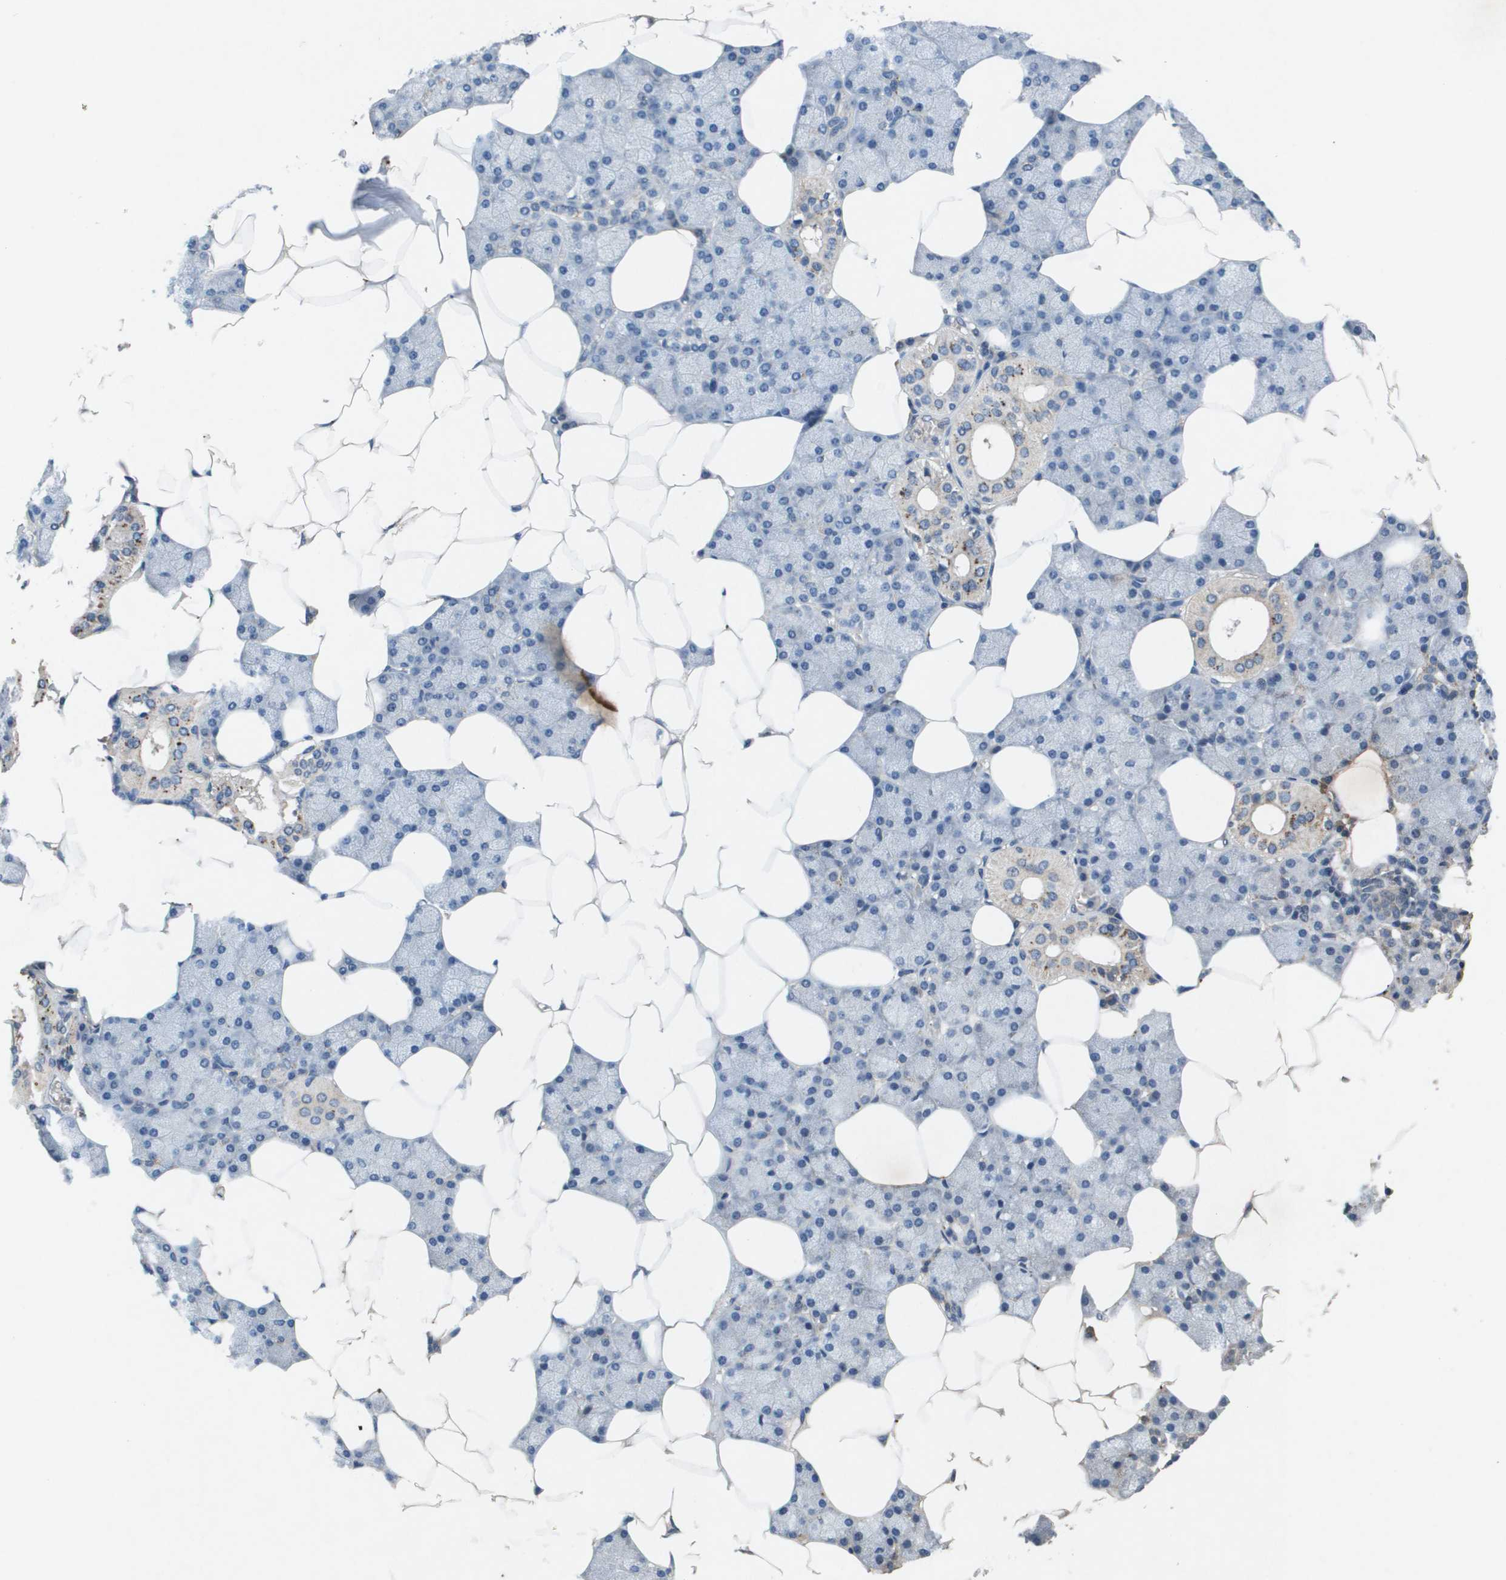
{"staining": {"intensity": "strong", "quantity": "<25%", "location": "cytoplasmic/membranous"}, "tissue": "salivary gland", "cell_type": "Glandular cells", "image_type": "normal", "snomed": [{"axis": "morphology", "description": "Normal tissue, NOS"}, {"axis": "topography", "description": "Salivary gland"}], "caption": "A brown stain shows strong cytoplasmic/membranous staining of a protein in glandular cells of benign salivary gland. The protein of interest is shown in brown color, while the nuclei are stained blue.", "gene": "PROC", "patient": {"sex": "male", "age": 62}}